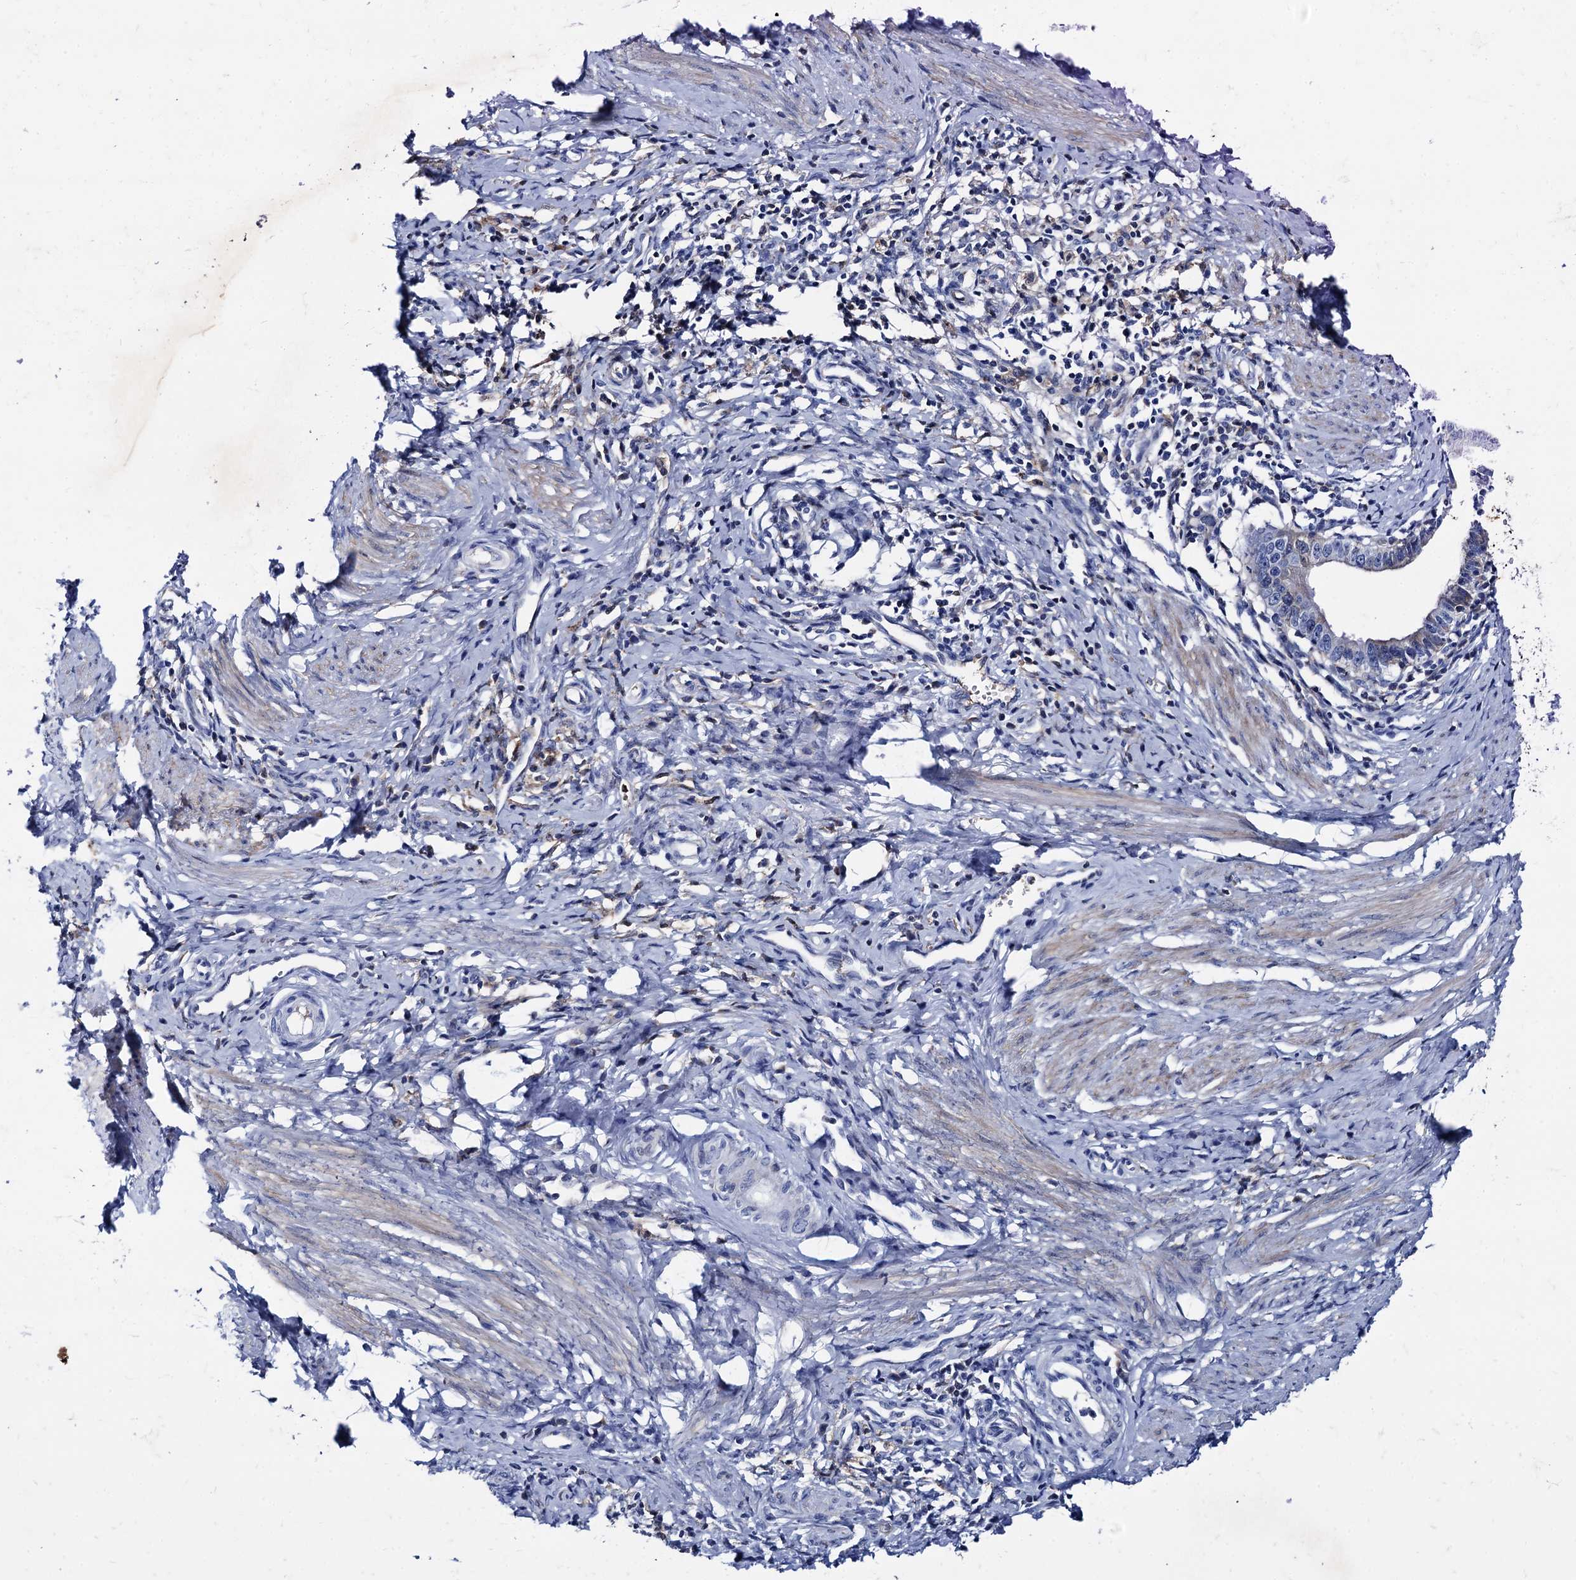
{"staining": {"intensity": "negative", "quantity": "none", "location": "none"}, "tissue": "cervical cancer", "cell_type": "Tumor cells", "image_type": "cancer", "snomed": [{"axis": "morphology", "description": "Adenocarcinoma, NOS"}, {"axis": "topography", "description": "Cervix"}], "caption": "Photomicrograph shows no protein expression in tumor cells of cervical cancer tissue.", "gene": "TMEM72", "patient": {"sex": "female", "age": 36}}